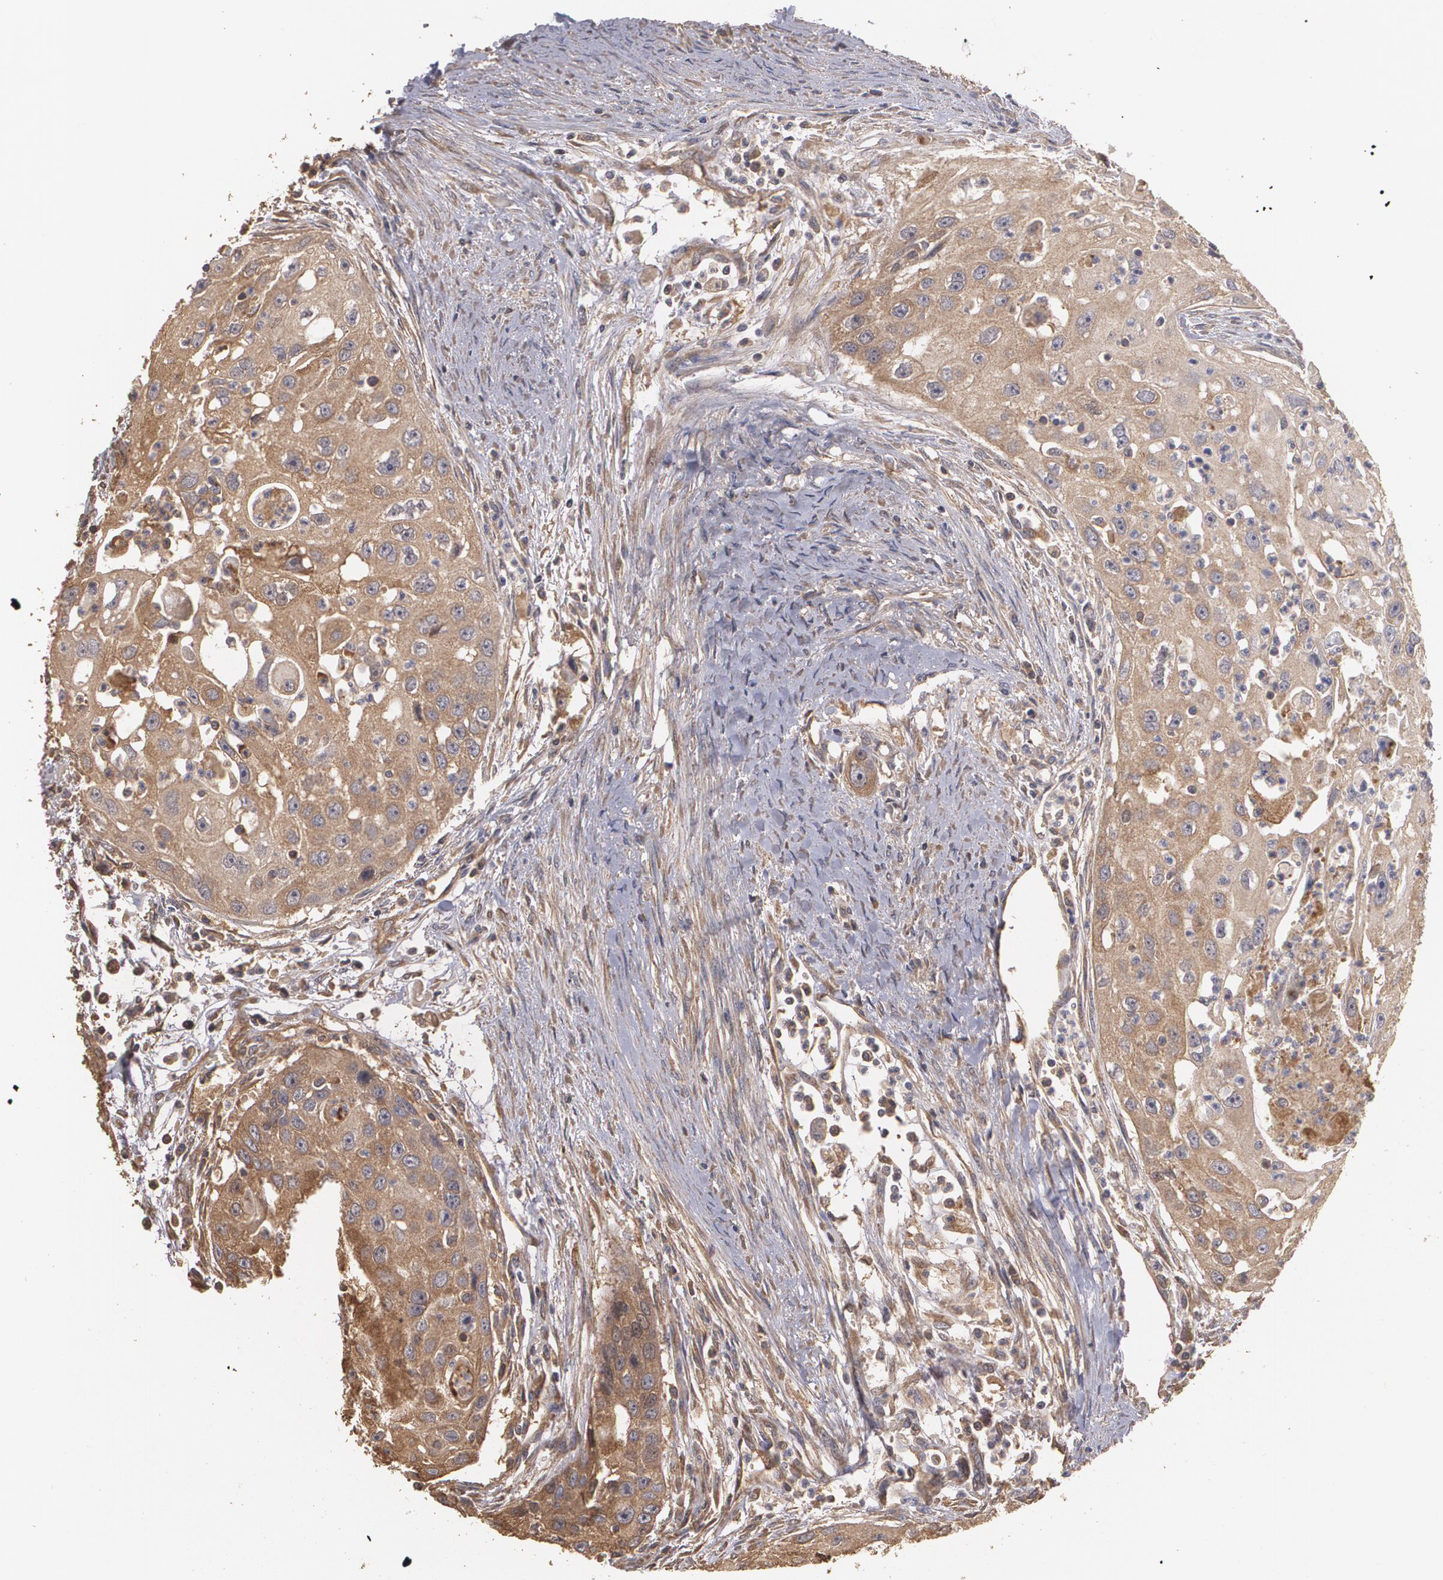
{"staining": {"intensity": "moderate", "quantity": ">75%", "location": "cytoplasmic/membranous"}, "tissue": "head and neck cancer", "cell_type": "Tumor cells", "image_type": "cancer", "snomed": [{"axis": "morphology", "description": "Squamous cell carcinoma, NOS"}, {"axis": "topography", "description": "Head-Neck"}], "caption": "A medium amount of moderate cytoplasmic/membranous staining is present in approximately >75% of tumor cells in head and neck cancer tissue. (Brightfield microscopy of DAB IHC at high magnification).", "gene": "PON1", "patient": {"sex": "male", "age": 64}}